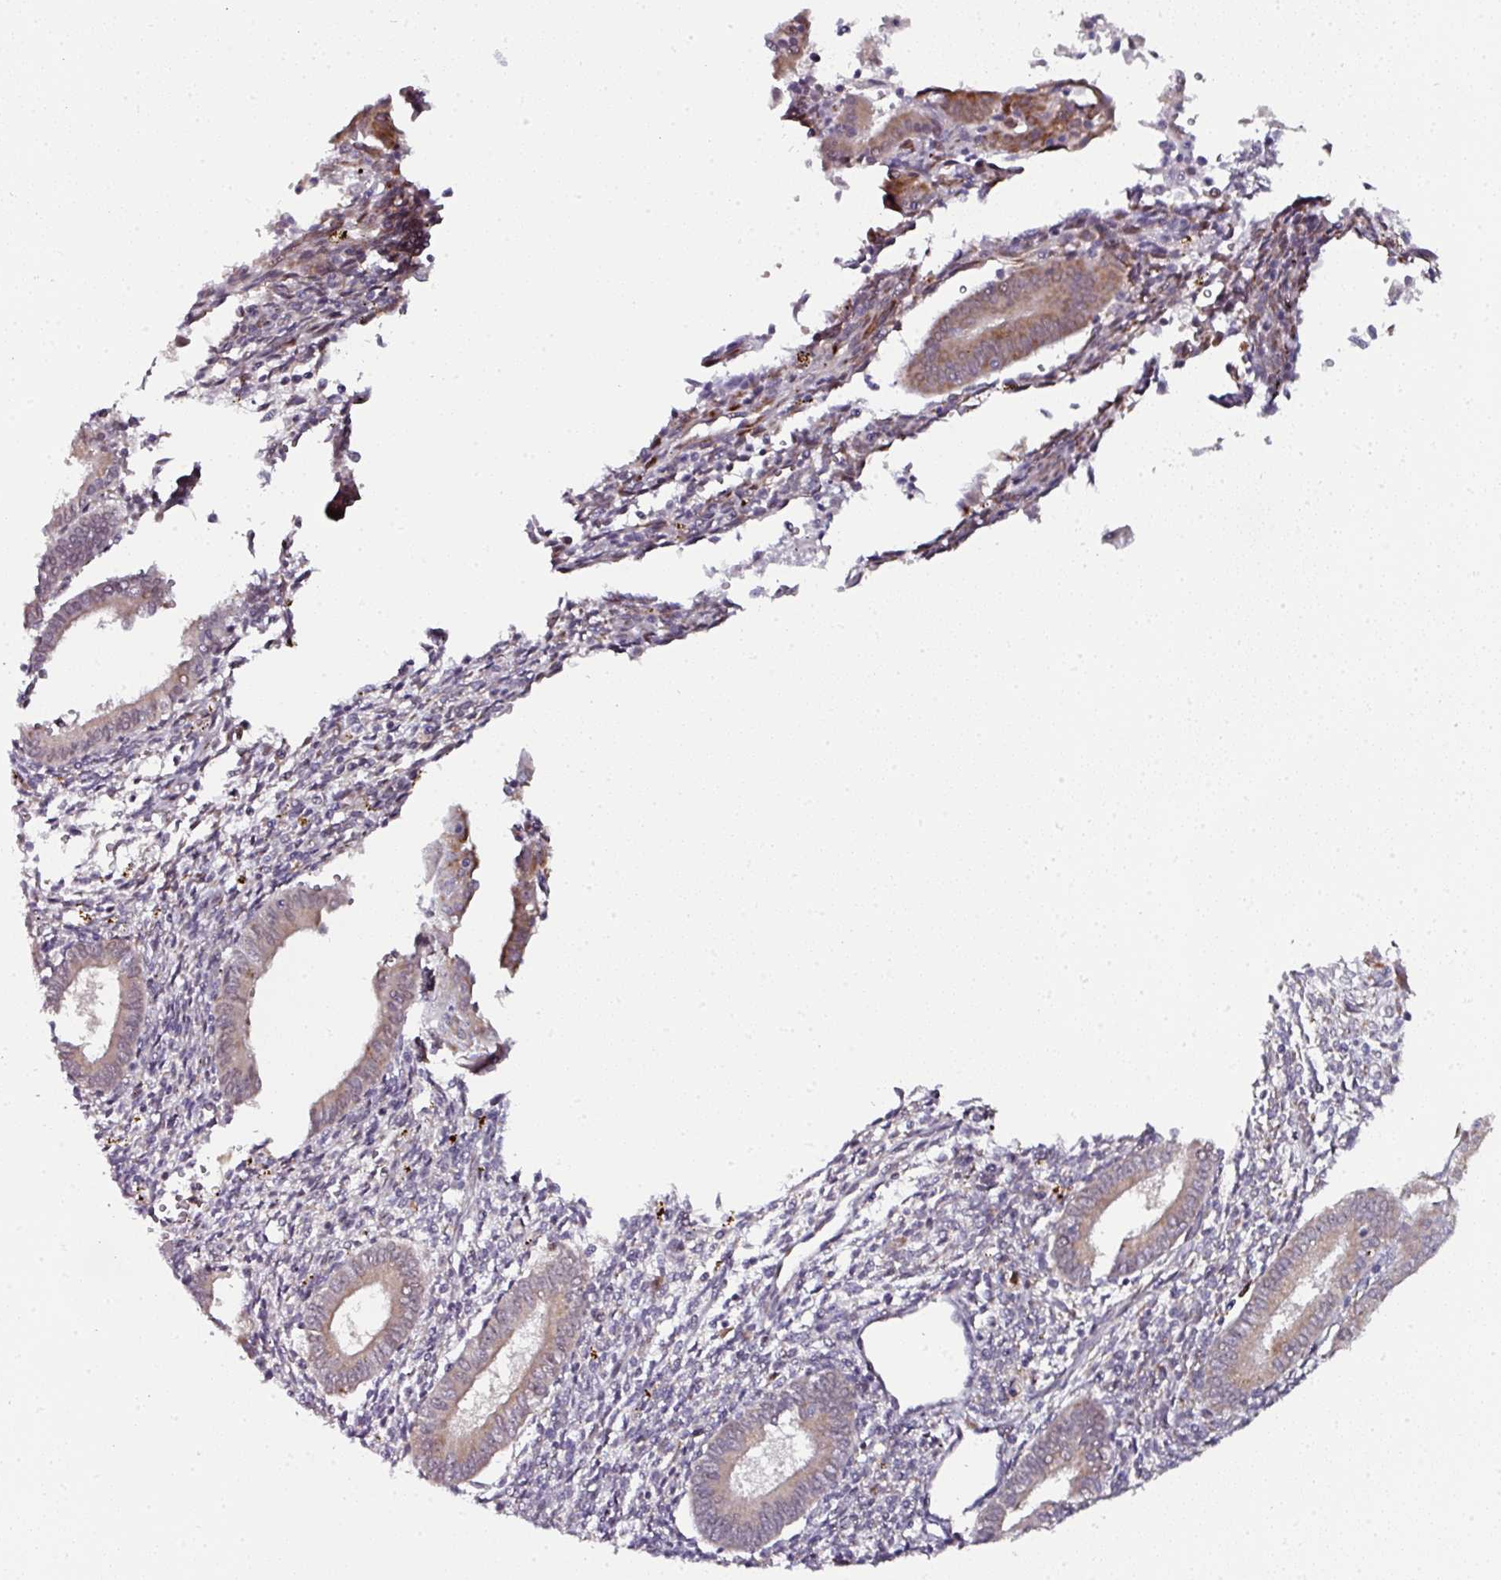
{"staining": {"intensity": "weak", "quantity": "<25%", "location": "nuclear"}, "tissue": "endometrium", "cell_type": "Cells in endometrial stroma", "image_type": "normal", "snomed": [{"axis": "morphology", "description": "Normal tissue, NOS"}, {"axis": "topography", "description": "Endometrium"}], "caption": "Immunohistochemistry of benign human endometrium demonstrates no positivity in cells in endometrial stroma.", "gene": "APOLD1", "patient": {"sex": "female", "age": 41}}